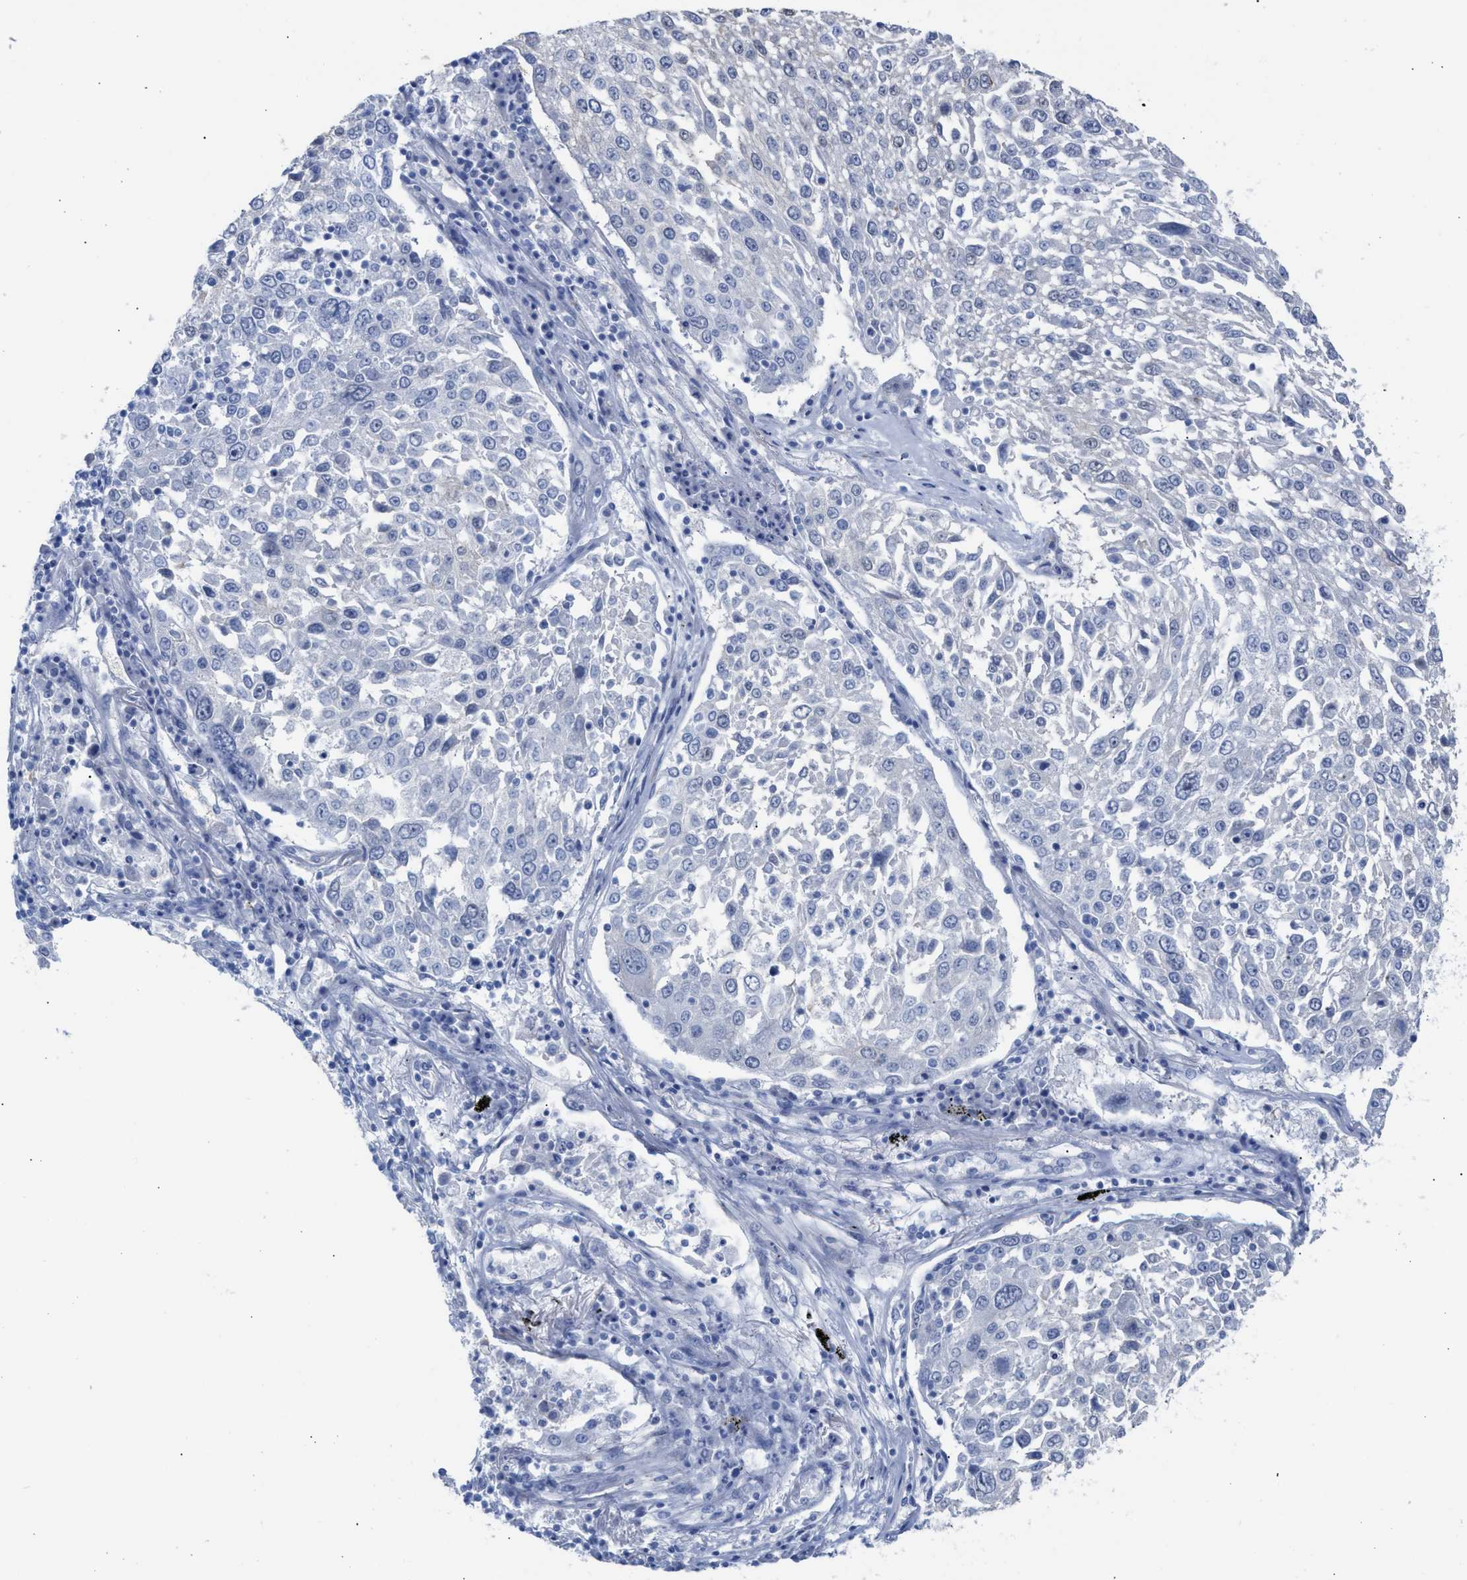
{"staining": {"intensity": "negative", "quantity": "none", "location": "none"}, "tissue": "lung cancer", "cell_type": "Tumor cells", "image_type": "cancer", "snomed": [{"axis": "morphology", "description": "Squamous cell carcinoma, NOS"}, {"axis": "topography", "description": "Lung"}], "caption": "High power microscopy photomicrograph of an IHC histopathology image of lung squamous cell carcinoma, revealing no significant positivity in tumor cells. (DAB IHC with hematoxylin counter stain).", "gene": "CPA1", "patient": {"sex": "male", "age": 65}}